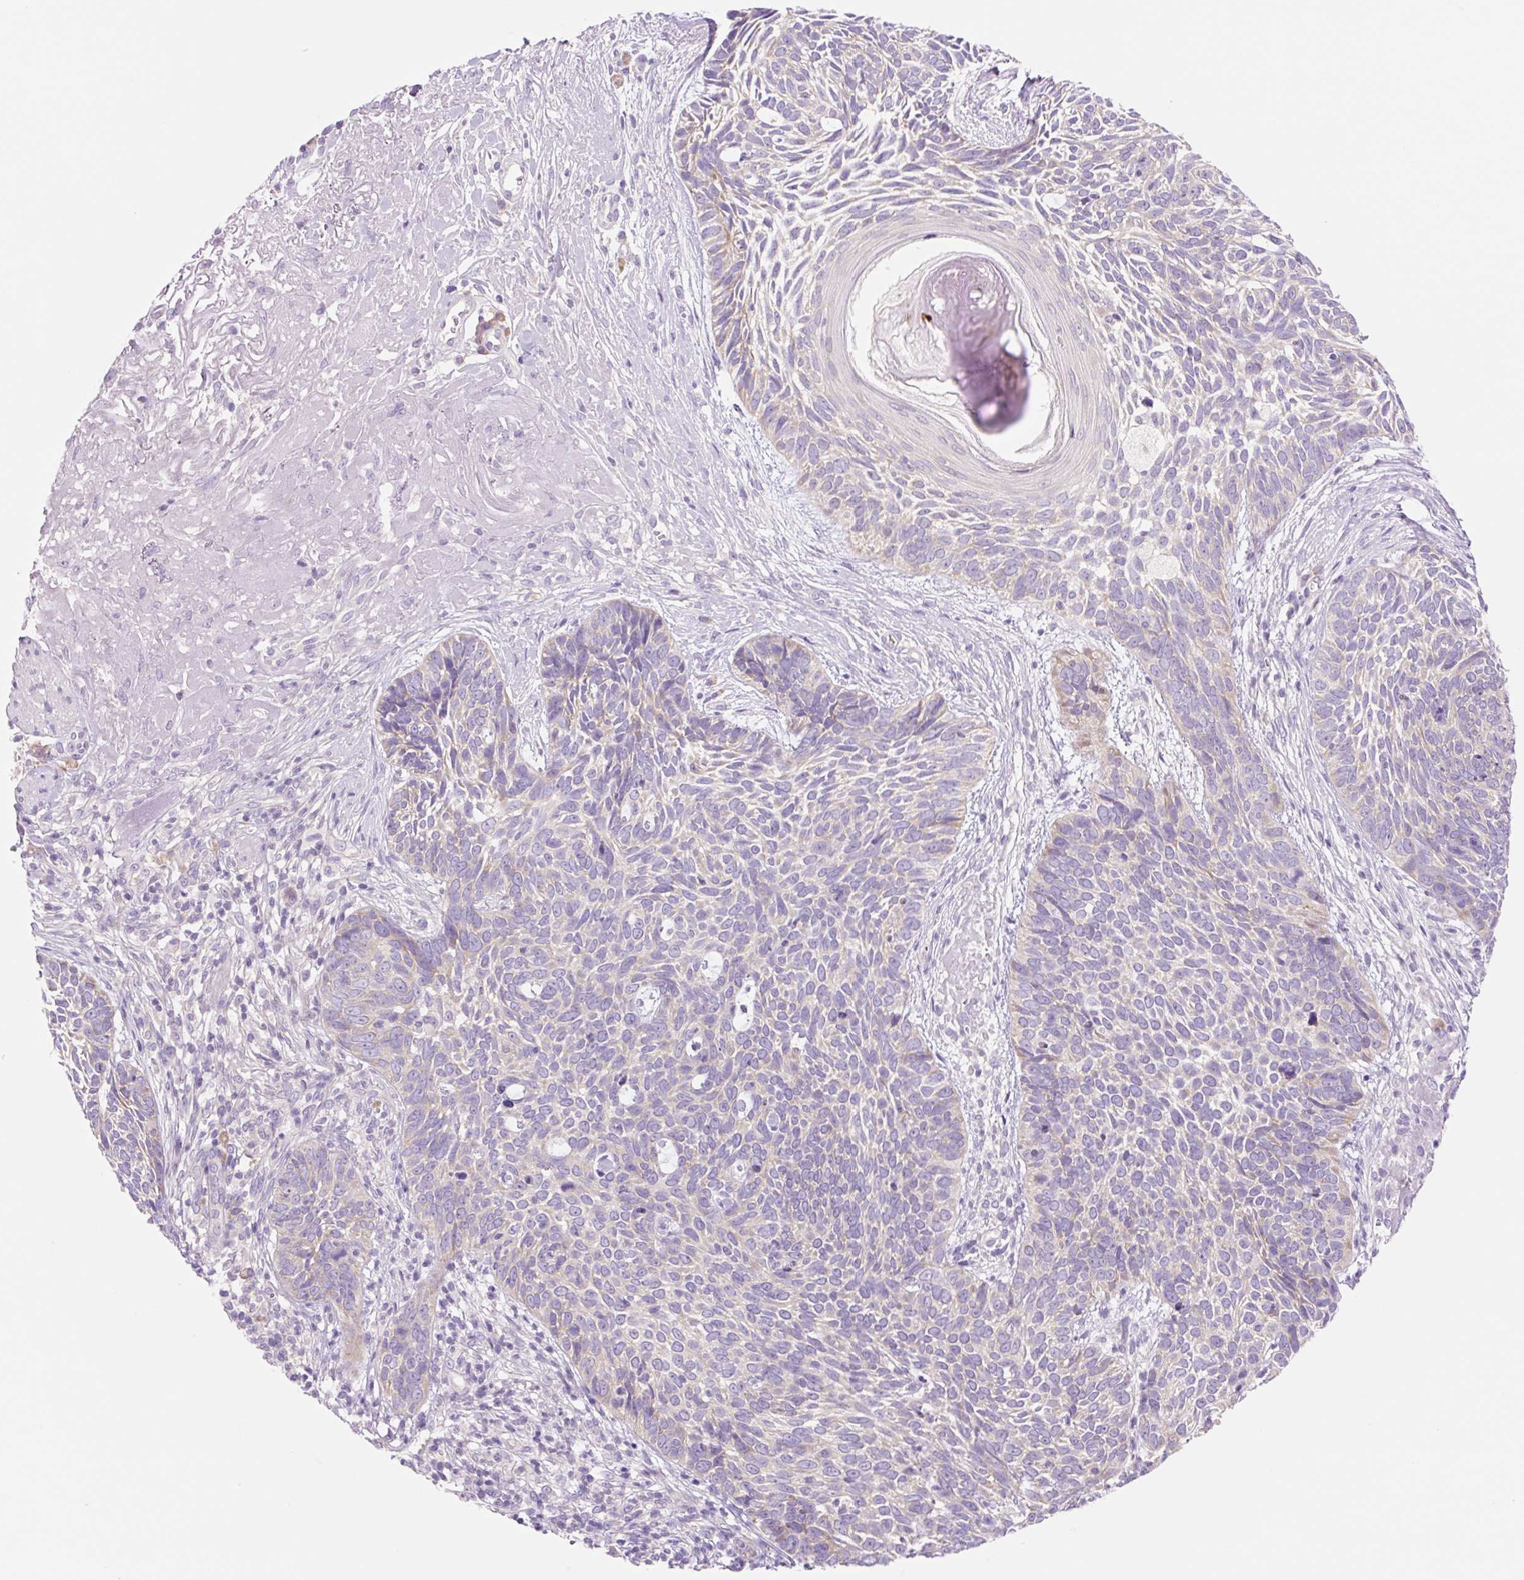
{"staining": {"intensity": "weak", "quantity": "<25%", "location": "cytoplasmic/membranous"}, "tissue": "skin cancer", "cell_type": "Tumor cells", "image_type": "cancer", "snomed": [{"axis": "morphology", "description": "Basal cell carcinoma"}, {"axis": "topography", "description": "Skin"}, {"axis": "topography", "description": "Skin of face"}], "caption": "Immunohistochemical staining of human skin cancer reveals no significant staining in tumor cells.", "gene": "CELF6", "patient": {"sex": "female", "age": 95}}